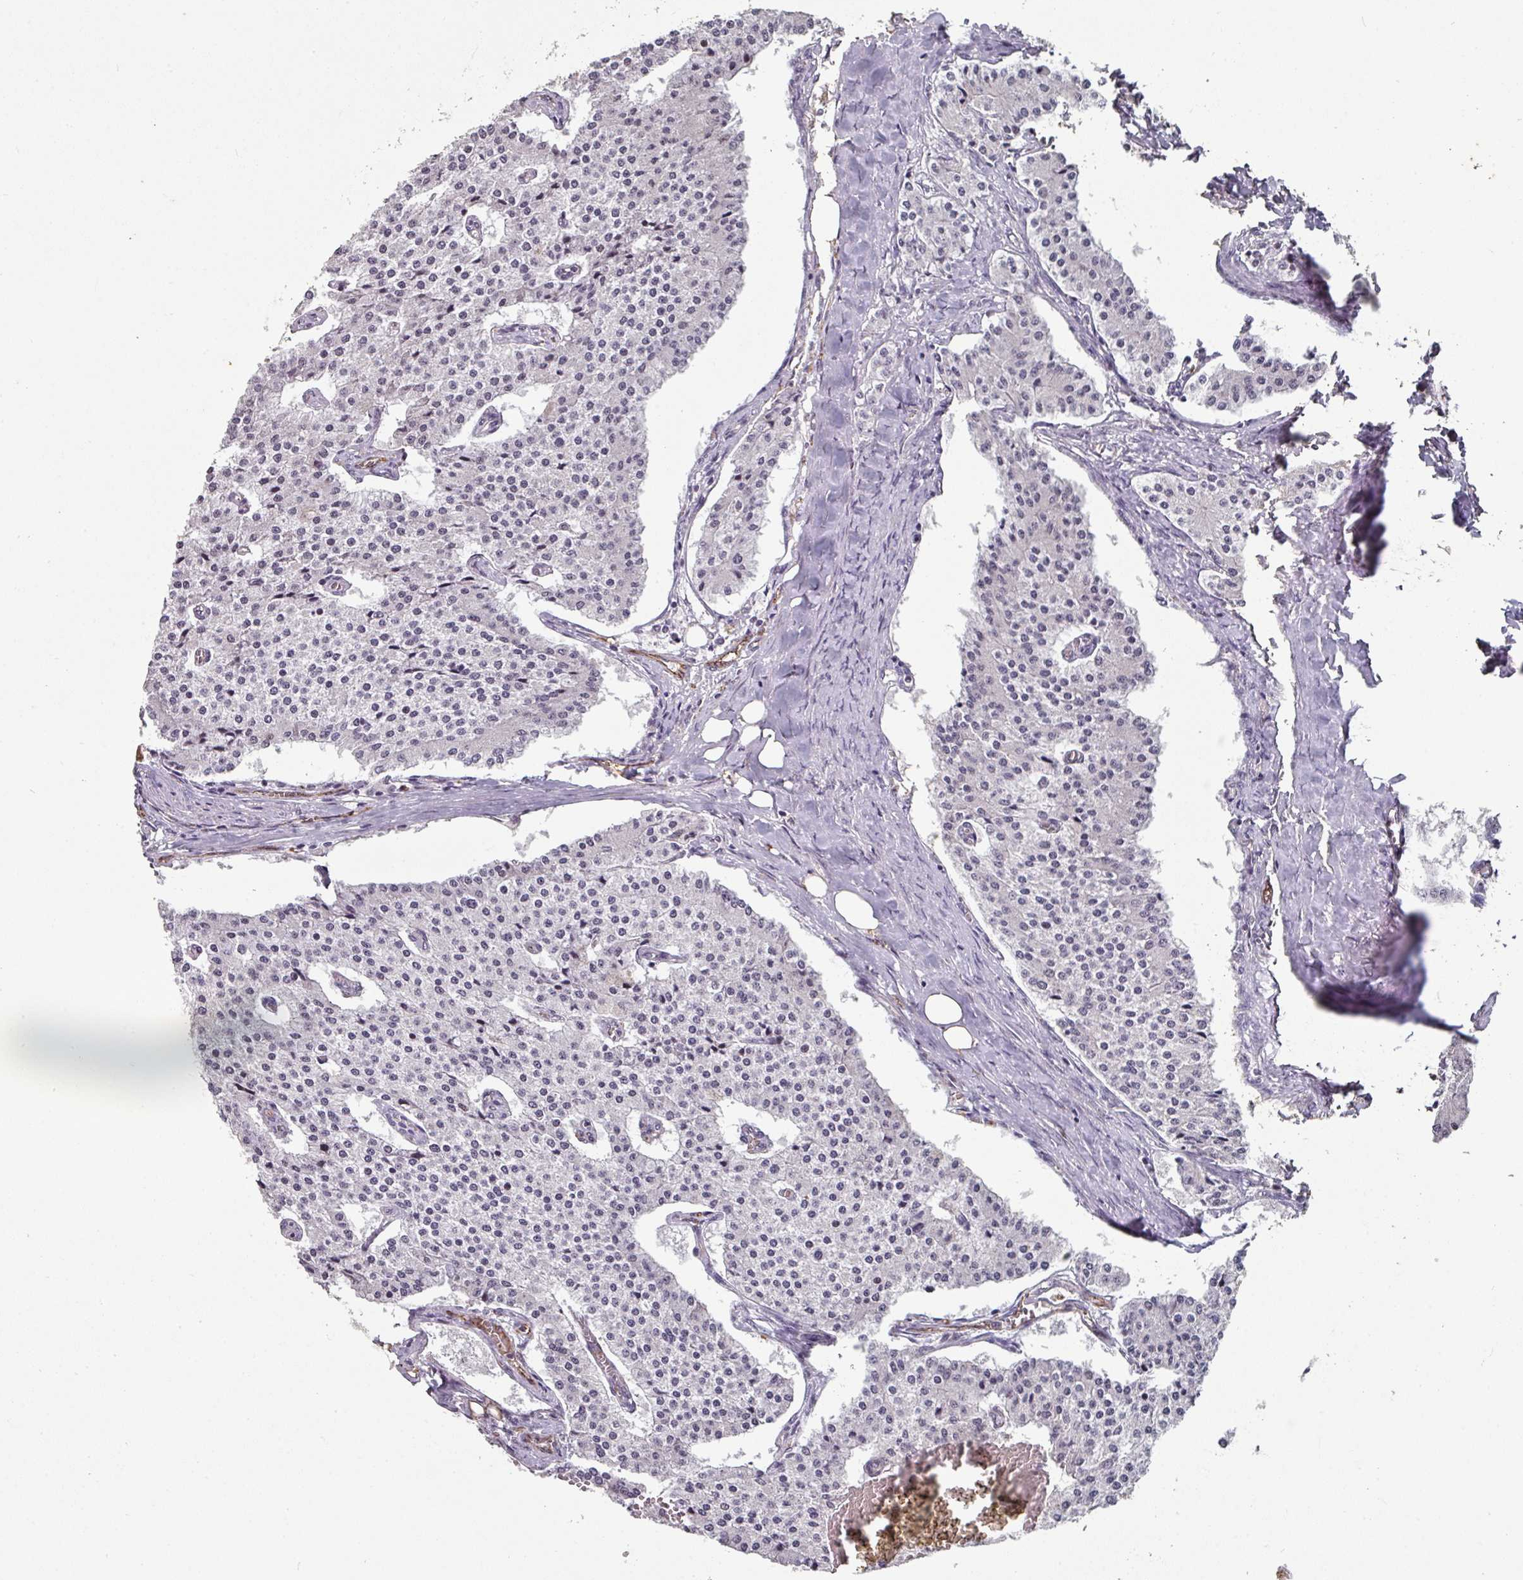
{"staining": {"intensity": "negative", "quantity": "none", "location": "none"}, "tissue": "carcinoid", "cell_type": "Tumor cells", "image_type": "cancer", "snomed": [{"axis": "morphology", "description": "Carcinoid, malignant, NOS"}, {"axis": "topography", "description": "Colon"}], "caption": "Immunohistochemical staining of carcinoid (malignant) displays no significant staining in tumor cells.", "gene": "SIDT2", "patient": {"sex": "female", "age": 52}}